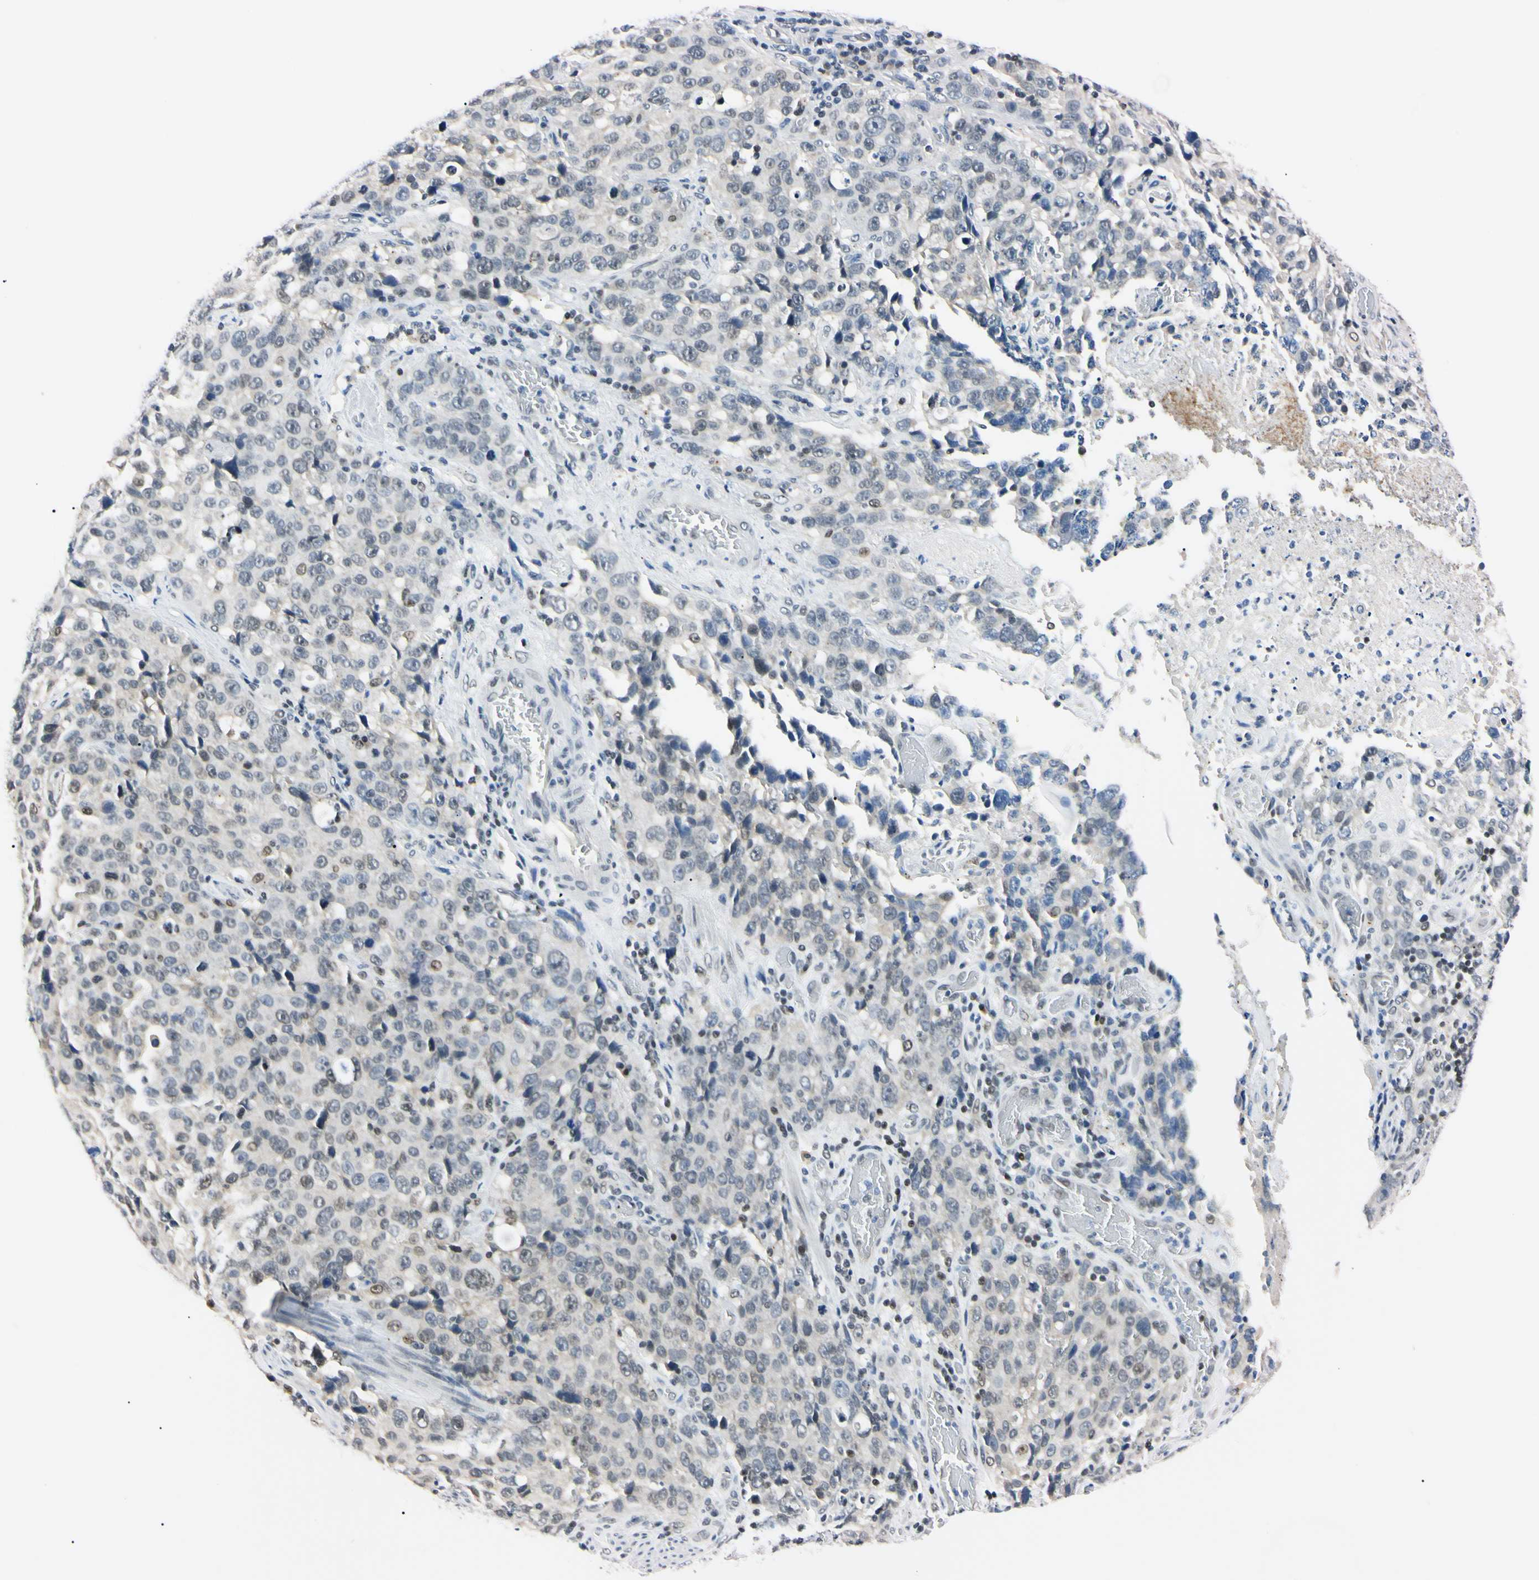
{"staining": {"intensity": "negative", "quantity": "none", "location": "none"}, "tissue": "stomach cancer", "cell_type": "Tumor cells", "image_type": "cancer", "snomed": [{"axis": "morphology", "description": "Normal tissue, NOS"}, {"axis": "morphology", "description": "Adenocarcinoma, NOS"}, {"axis": "topography", "description": "Stomach"}], "caption": "Protein analysis of stomach cancer (adenocarcinoma) shows no significant expression in tumor cells.", "gene": "C1orf174", "patient": {"sex": "male", "age": 48}}